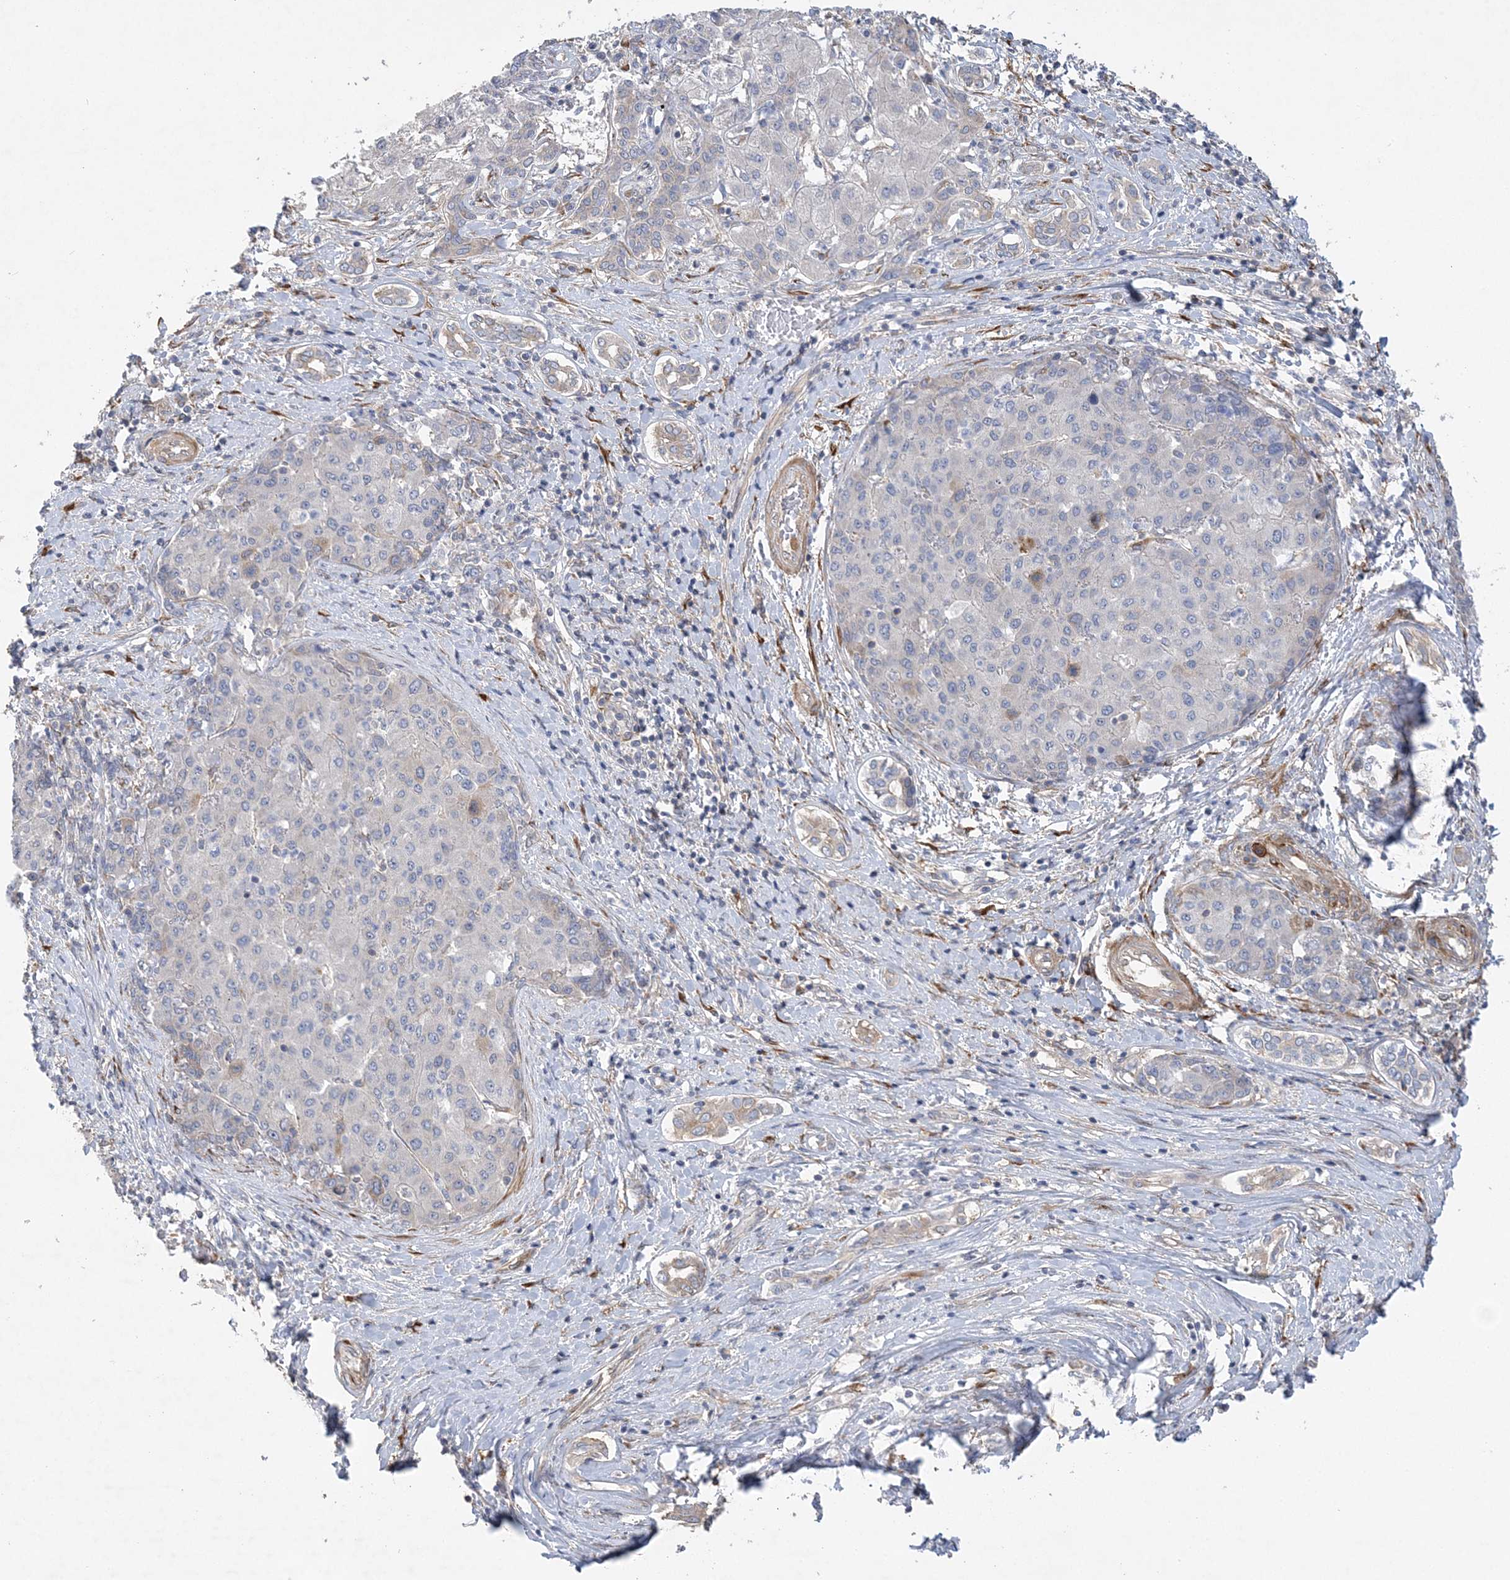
{"staining": {"intensity": "negative", "quantity": "none", "location": "none"}, "tissue": "liver cancer", "cell_type": "Tumor cells", "image_type": "cancer", "snomed": [{"axis": "morphology", "description": "Carcinoma, Hepatocellular, NOS"}, {"axis": "topography", "description": "Liver"}], "caption": "Liver cancer (hepatocellular carcinoma) was stained to show a protein in brown. There is no significant staining in tumor cells. Brightfield microscopy of immunohistochemistry stained with DAB (3,3'-diaminobenzidine) (brown) and hematoxylin (blue), captured at high magnification.", "gene": "MAP4K5", "patient": {"sex": "male", "age": 65}}